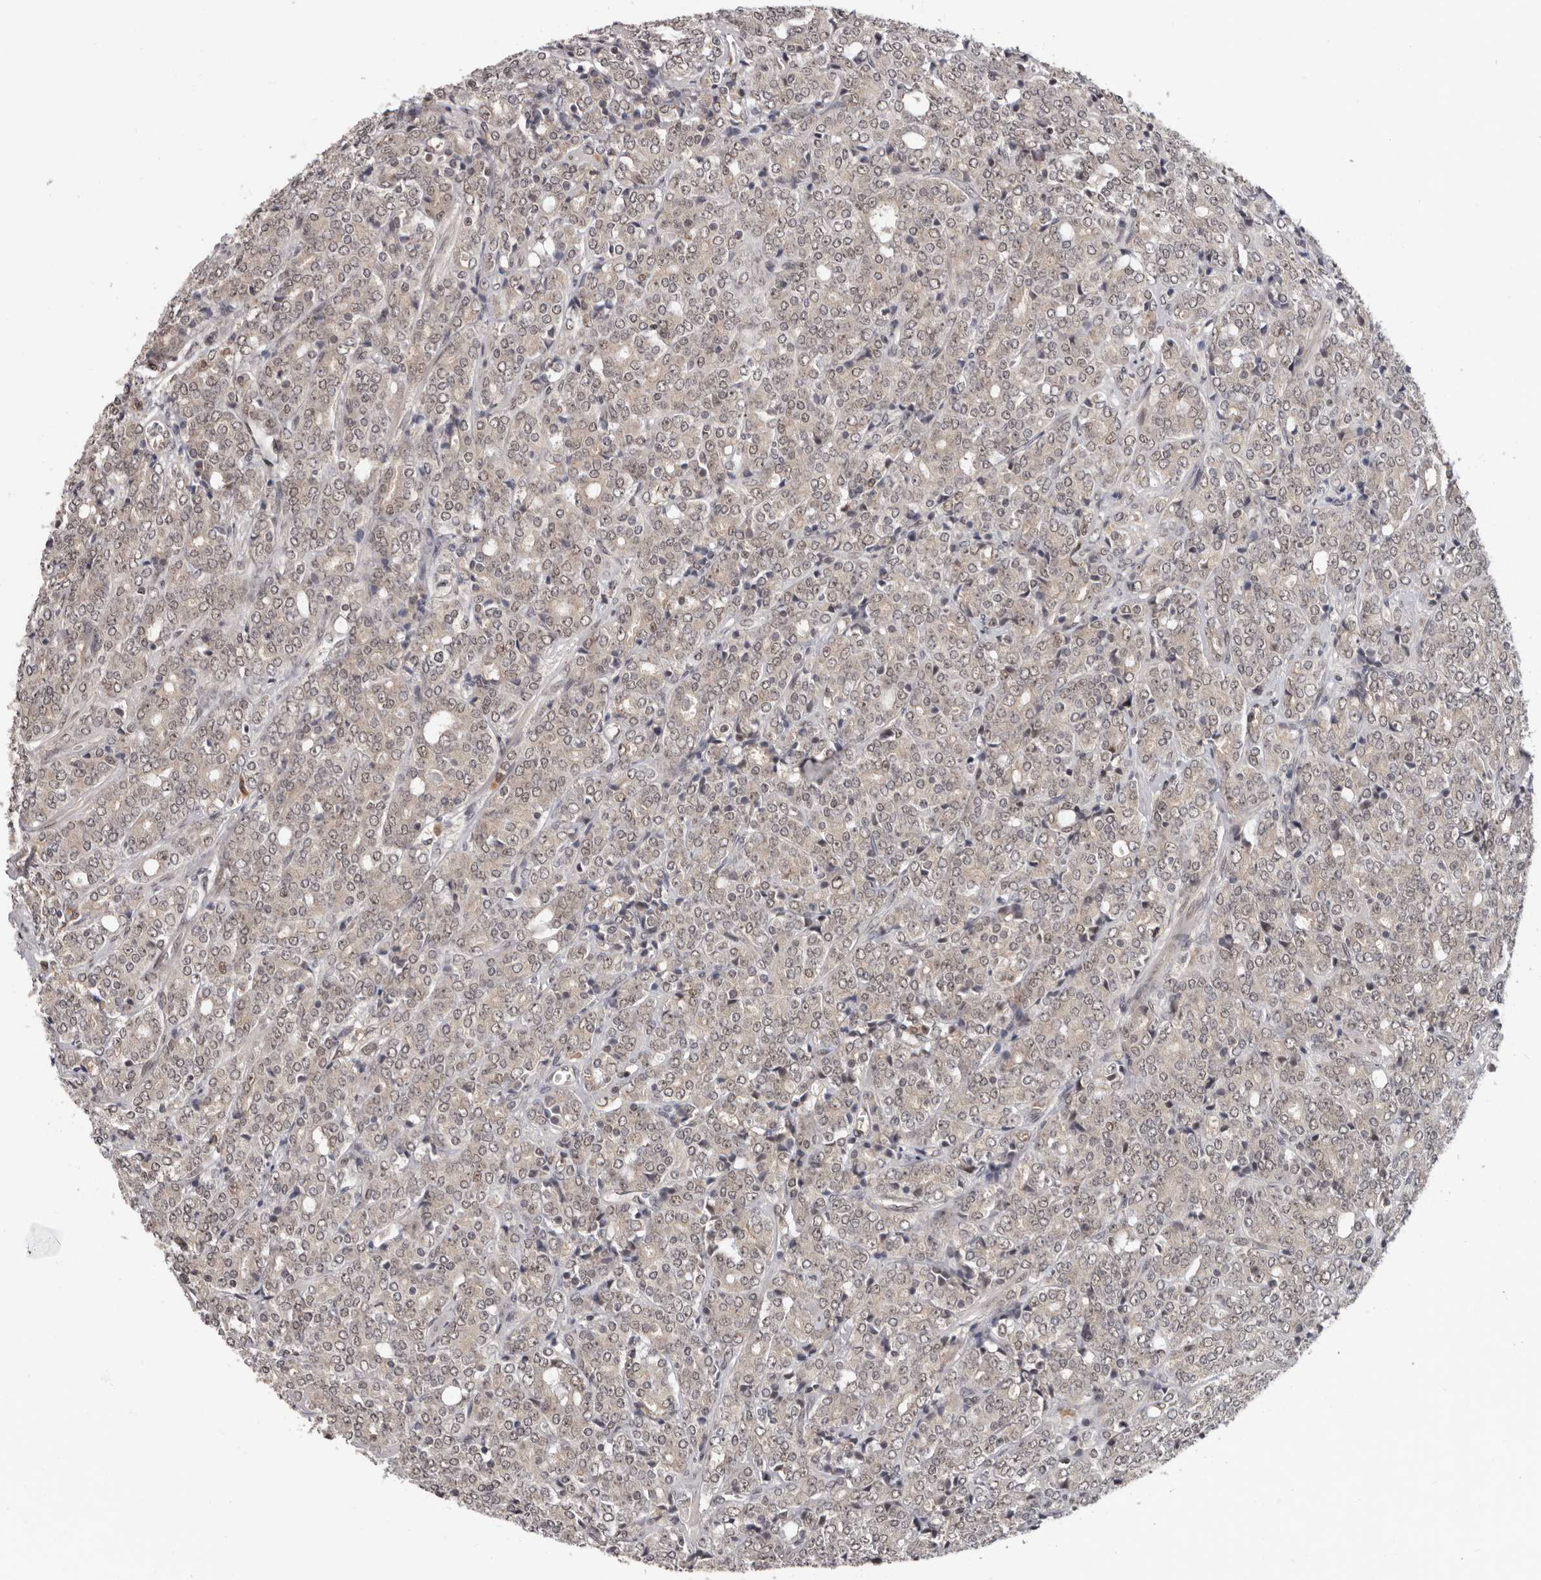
{"staining": {"intensity": "weak", "quantity": "<25%", "location": "cytoplasmic/membranous,nuclear"}, "tissue": "prostate cancer", "cell_type": "Tumor cells", "image_type": "cancer", "snomed": [{"axis": "morphology", "description": "Adenocarcinoma, High grade"}, {"axis": "topography", "description": "Prostate"}], "caption": "Immunohistochemistry micrograph of neoplastic tissue: human prostate high-grade adenocarcinoma stained with DAB shows no significant protein staining in tumor cells.", "gene": "TBX5", "patient": {"sex": "male", "age": 62}}